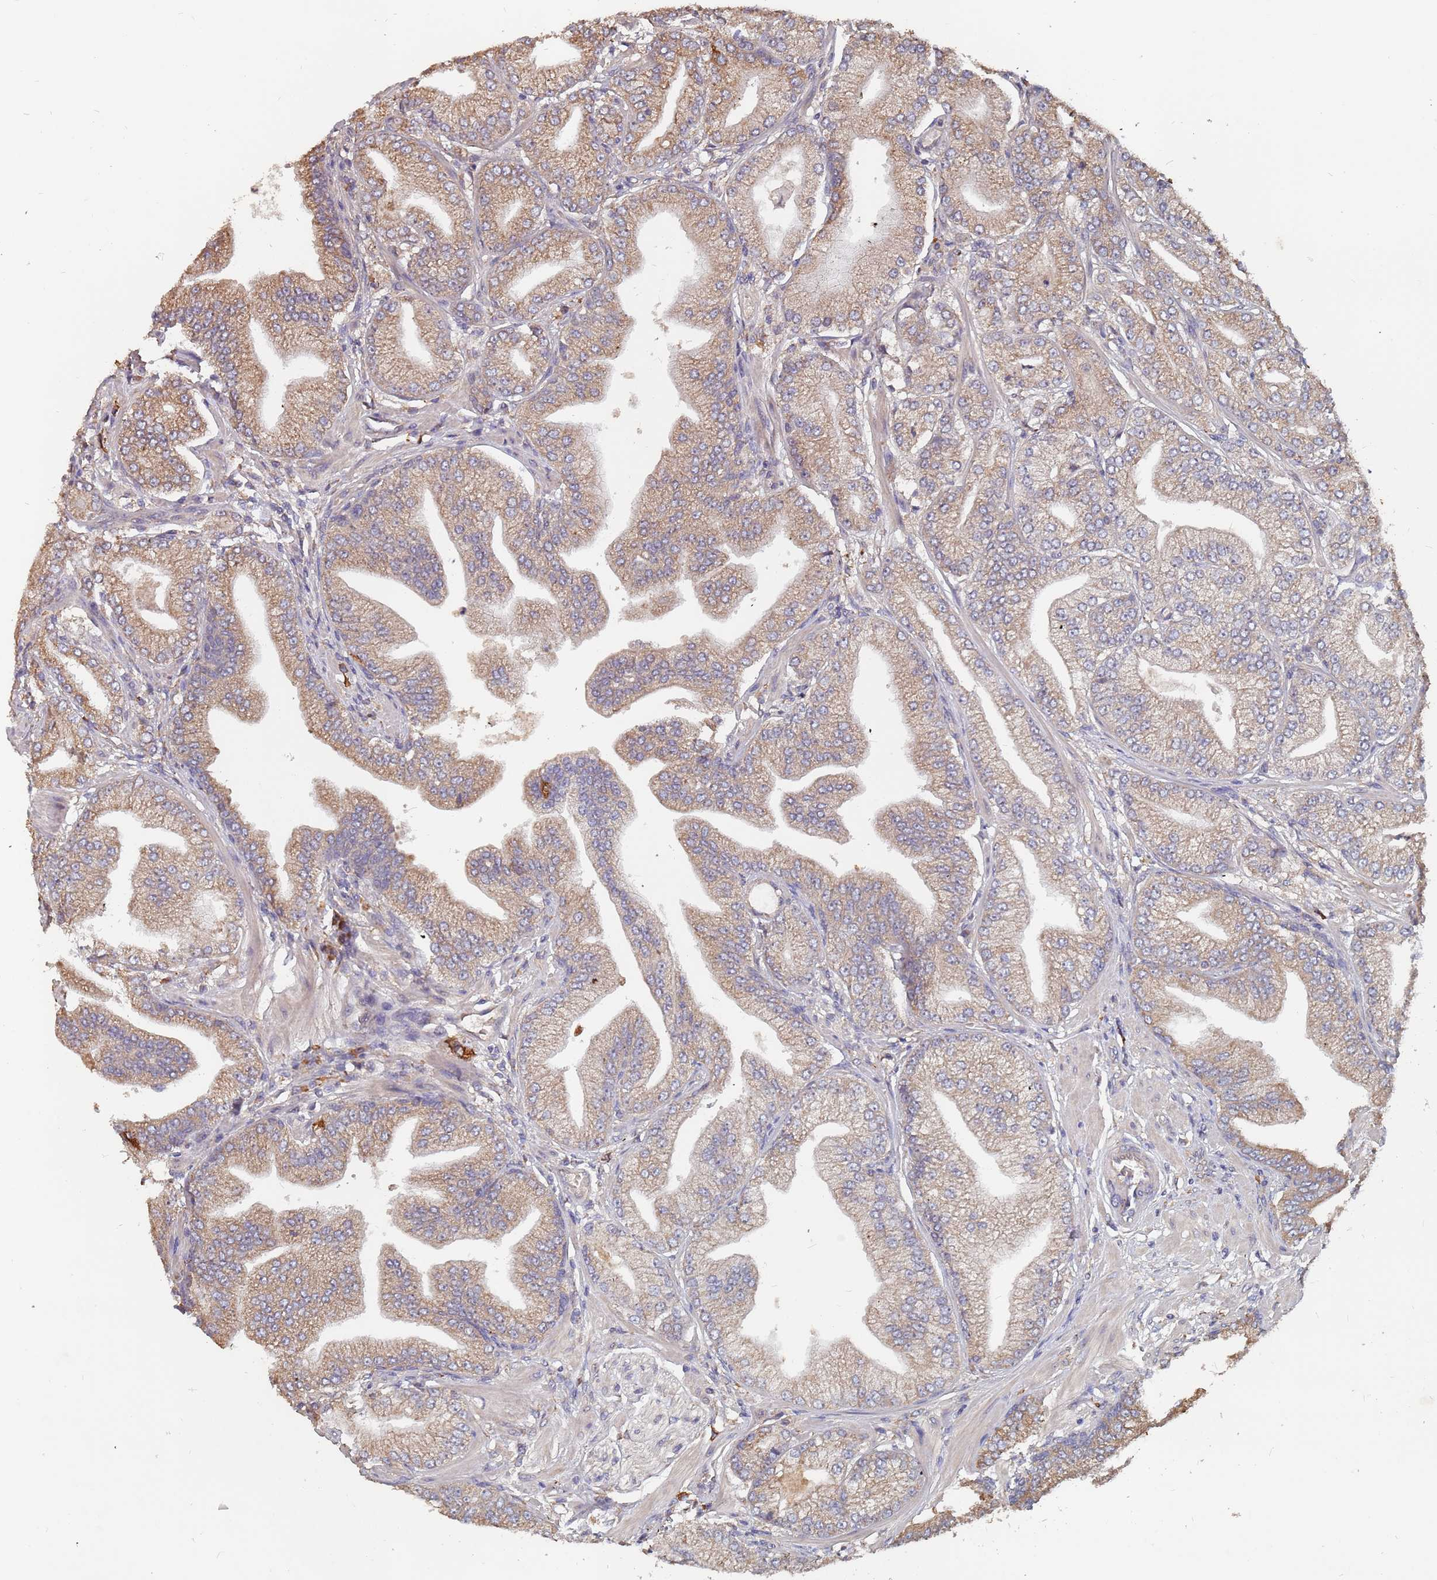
{"staining": {"intensity": "moderate", "quantity": ">75%", "location": "cytoplasmic/membranous"}, "tissue": "prostate cancer", "cell_type": "Tumor cells", "image_type": "cancer", "snomed": [{"axis": "morphology", "description": "Adenocarcinoma, Low grade"}, {"axis": "topography", "description": "Prostate"}], "caption": "This histopathology image shows immunohistochemistry staining of human prostate cancer (adenocarcinoma (low-grade)), with medium moderate cytoplasmic/membranous expression in approximately >75% of tumor cells.", "gene": "ATG5", "patient": {"sex": "male", "age": 55}}